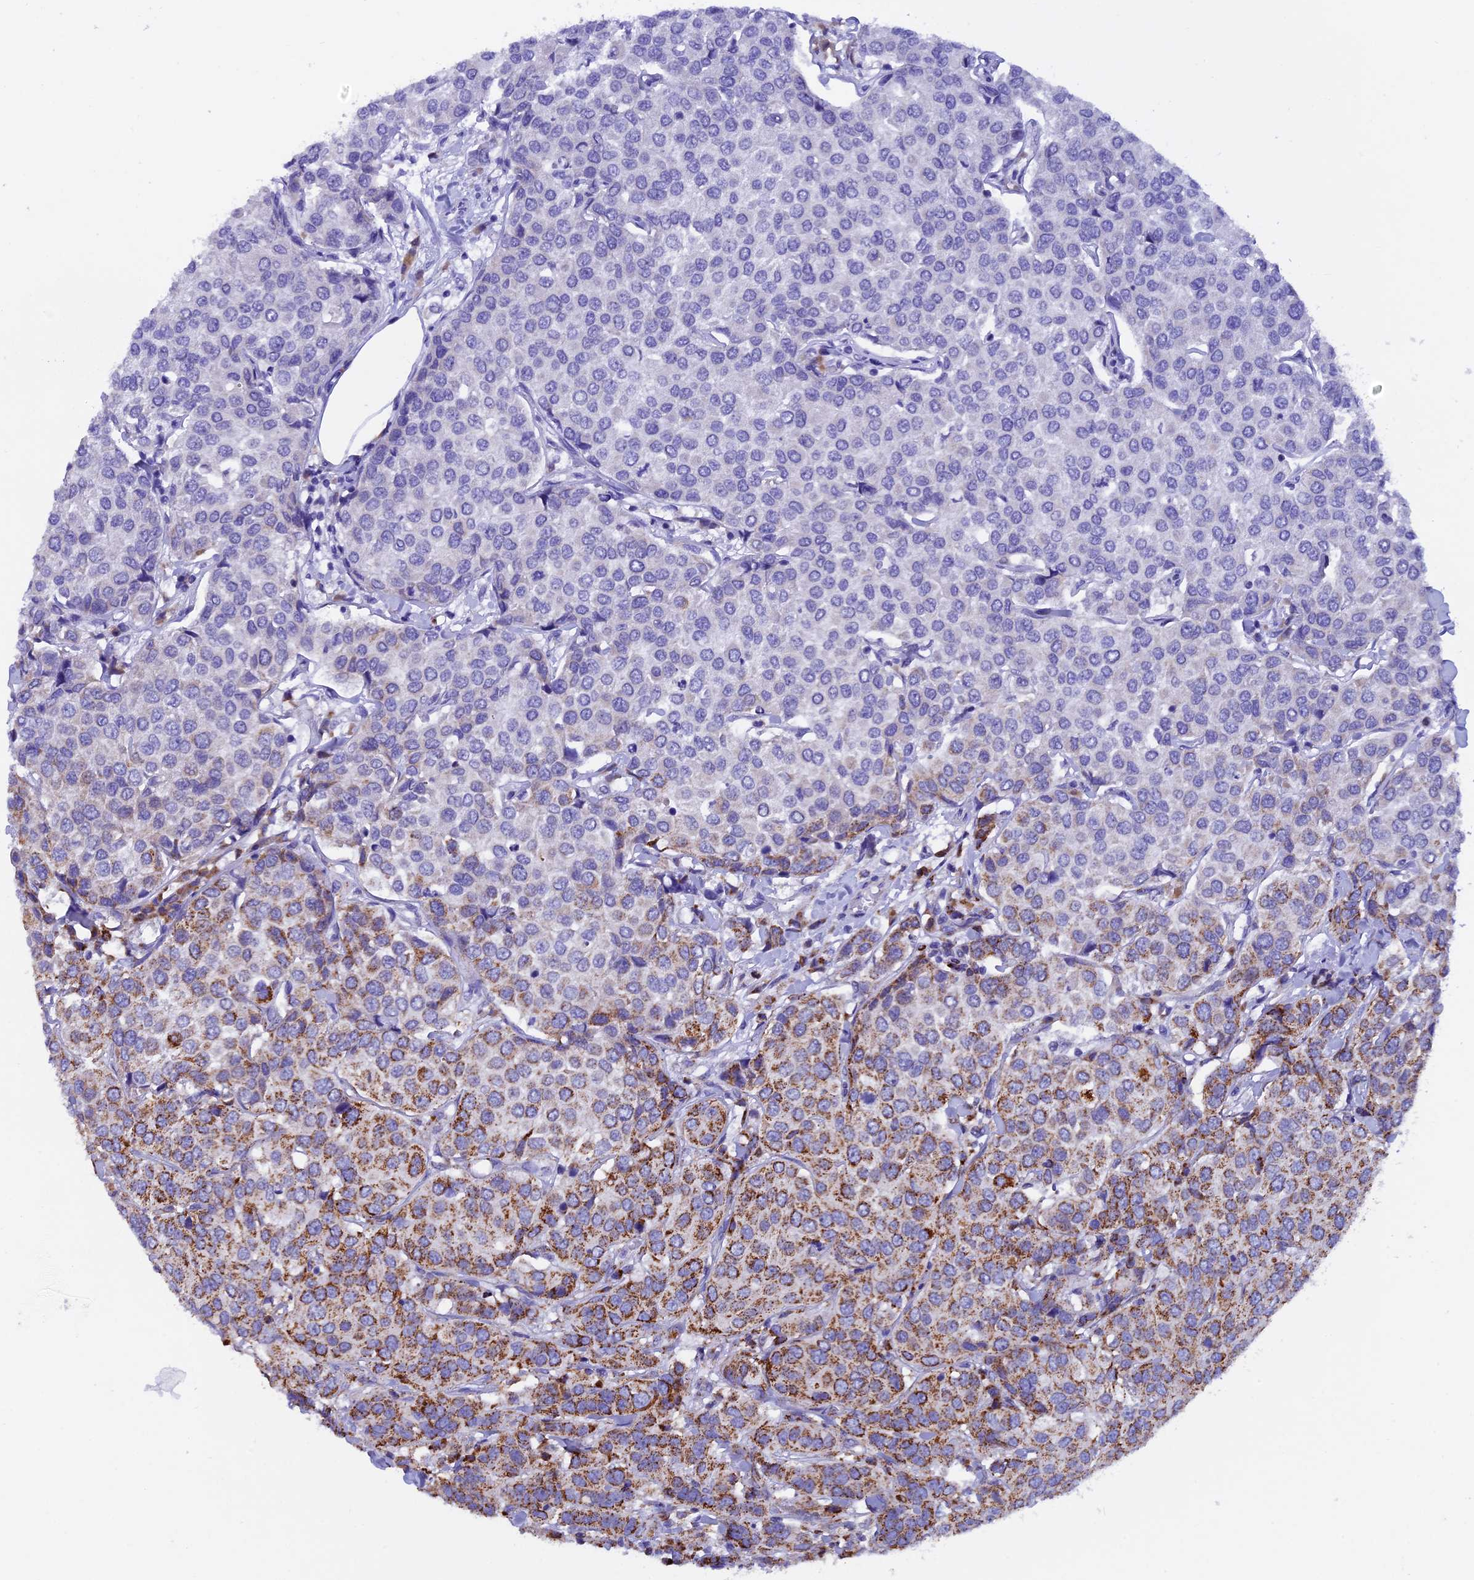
{"staining": {"intensity": "moderate", "quantity": "<25%", "location": "cytoplasmic/membranous"}, "tissue": "breast cancer", "cell_type": "Tumor cells", "image_type": "cancer", "snomed": [{"axis": "morphology", "description": "Duct carcinoma"}, {"axis": "topography", "description": "Breast"}], "caption": "A brown stain shows moderate cytoplasmic/membranous positivity of a protein in intraductal carcinoma (breast) tumor cells. (DAB (3,3'-diaminobenzidine) = brown stain, brightfield microscopy at high magnification).", "gene": "SLC8B1", "patient": {"sex": "female", "age": 55}}